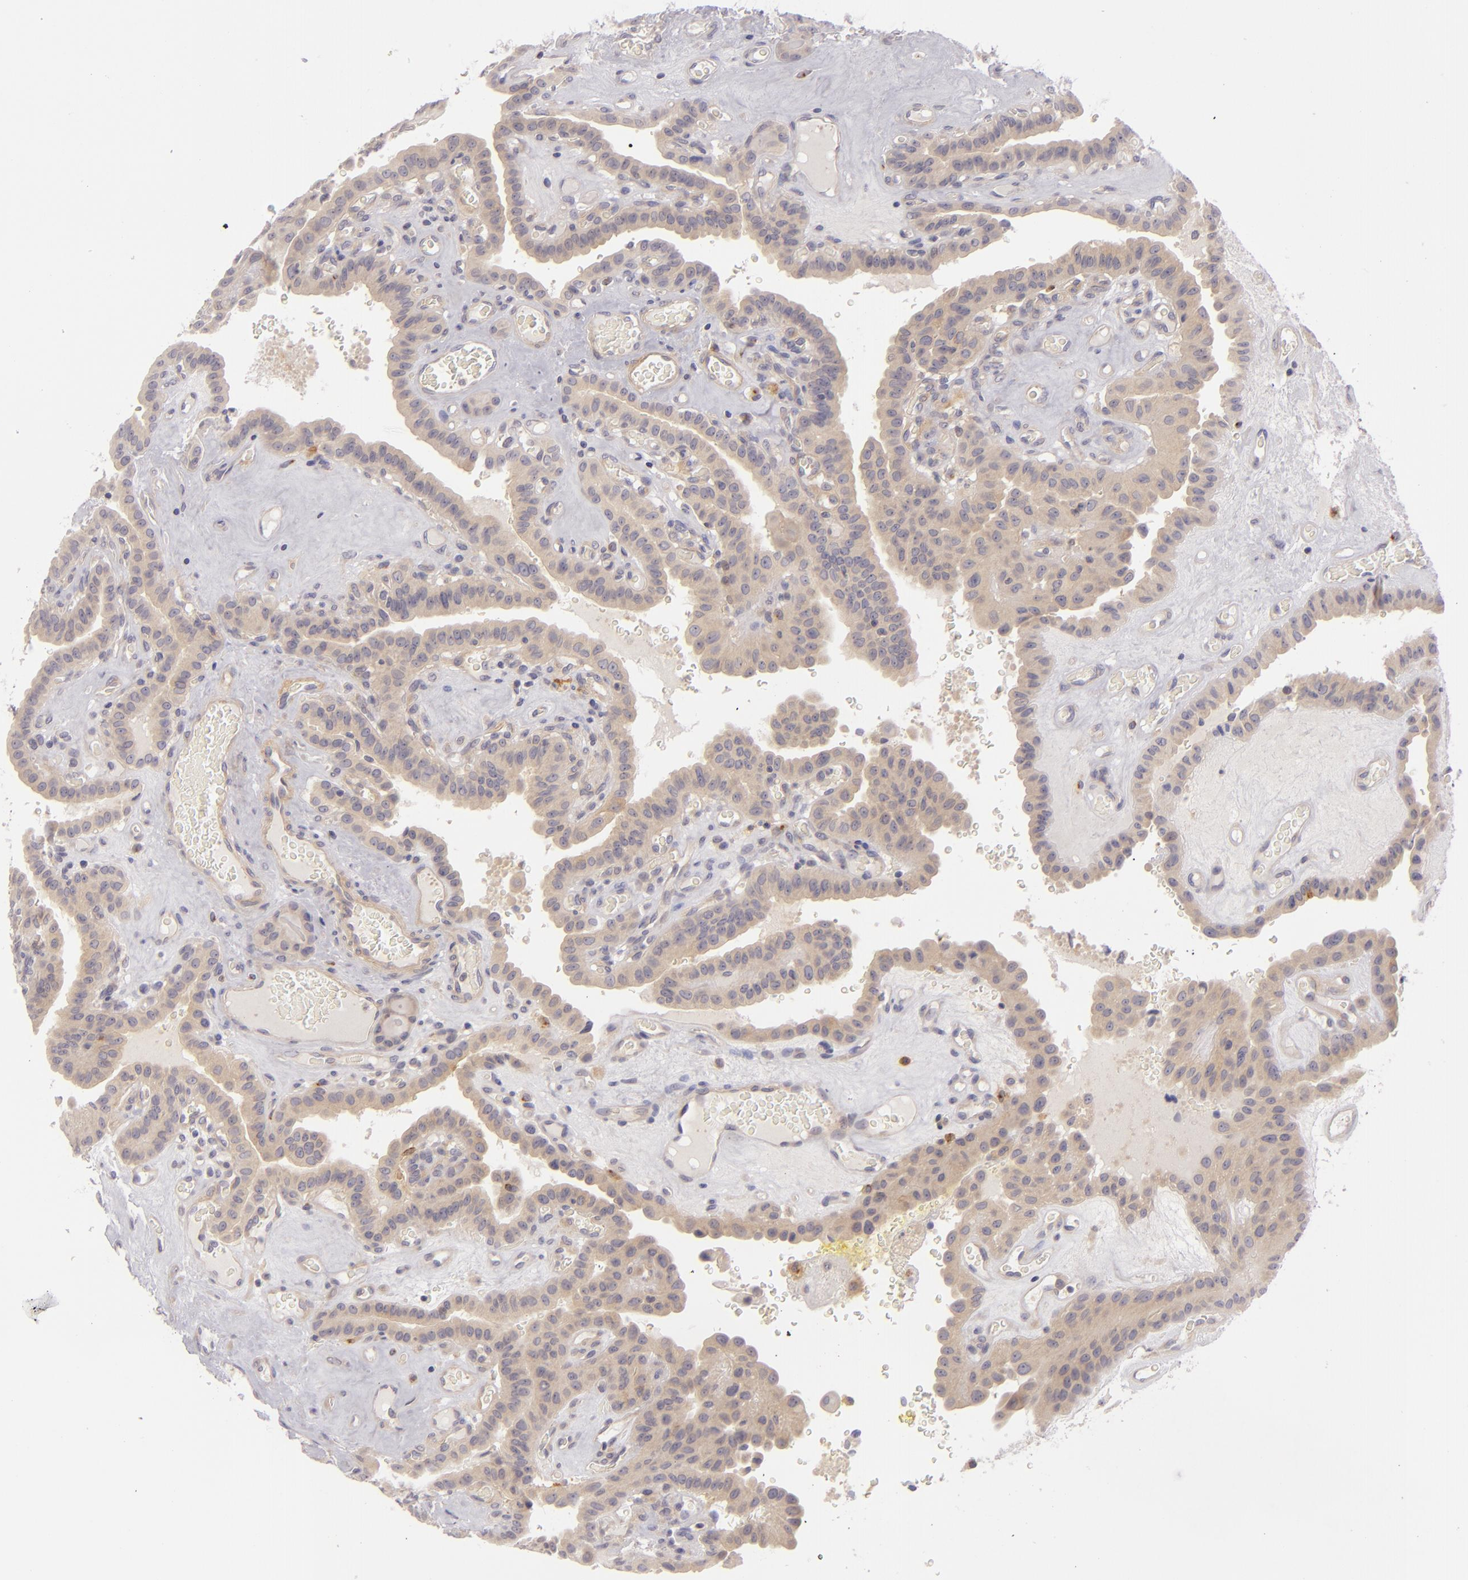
{"staining": {"intensity": "weak", "quantity": ">75%", "location": "cytoplasmic/membranous"}, "tissue": "thyroid cancer", "cell_type": "Tumor cells", "image_type": "cancer", "snomed": [{"axis": "morphology", "description": "Papillary adenocarcinoma, NOS"}, {"axis": "topography", "description": "Thyroid gland"}], "caption": "The photomicrograph exhibits a brown stain indicating the presence of a protein in the cytoplasmic/membranous of tumor cells in thyroid cancer.", "gene": "CD83", "patient": {"sex": "male", "age": 87}}